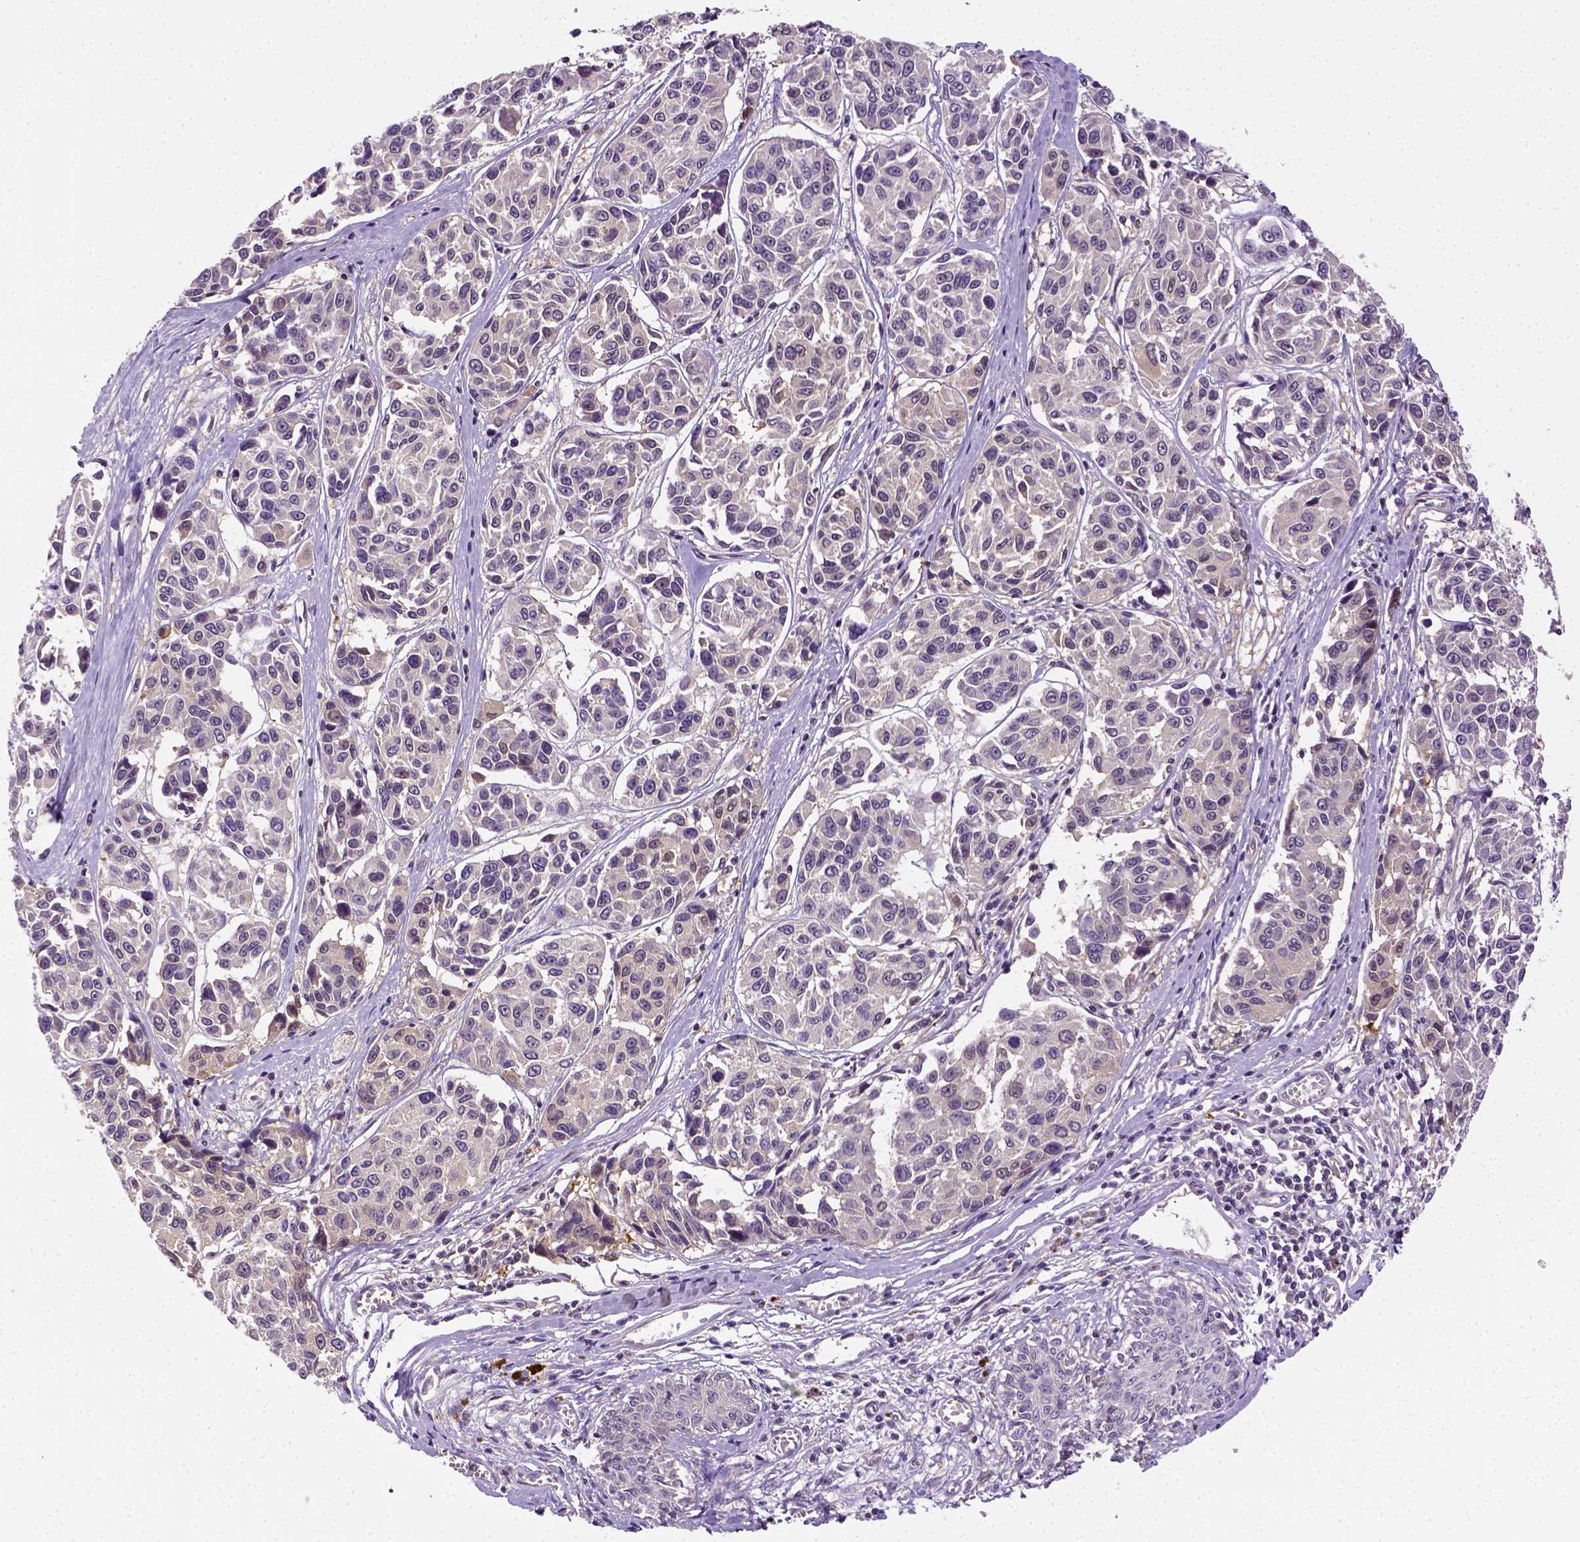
{"staining": {"intensity": "negative", "quantity": "none", "location": "none"}, "tissue": "melanoma", "cell_type": "Tumor cells", "image_type": "cancer", "snomed": [{"axis": "morphology", "description": "Malignant melanoma, NOS"}, {"axis": "topography", "description": "Skin"}], "caption": "High power microscopy image of an immunohistochemistry (IHC) image of malignant melanoma, revealing no significant staining in tumor cells.", "gene": "MATK", "patient": {"sex": "female", "age": 66}}